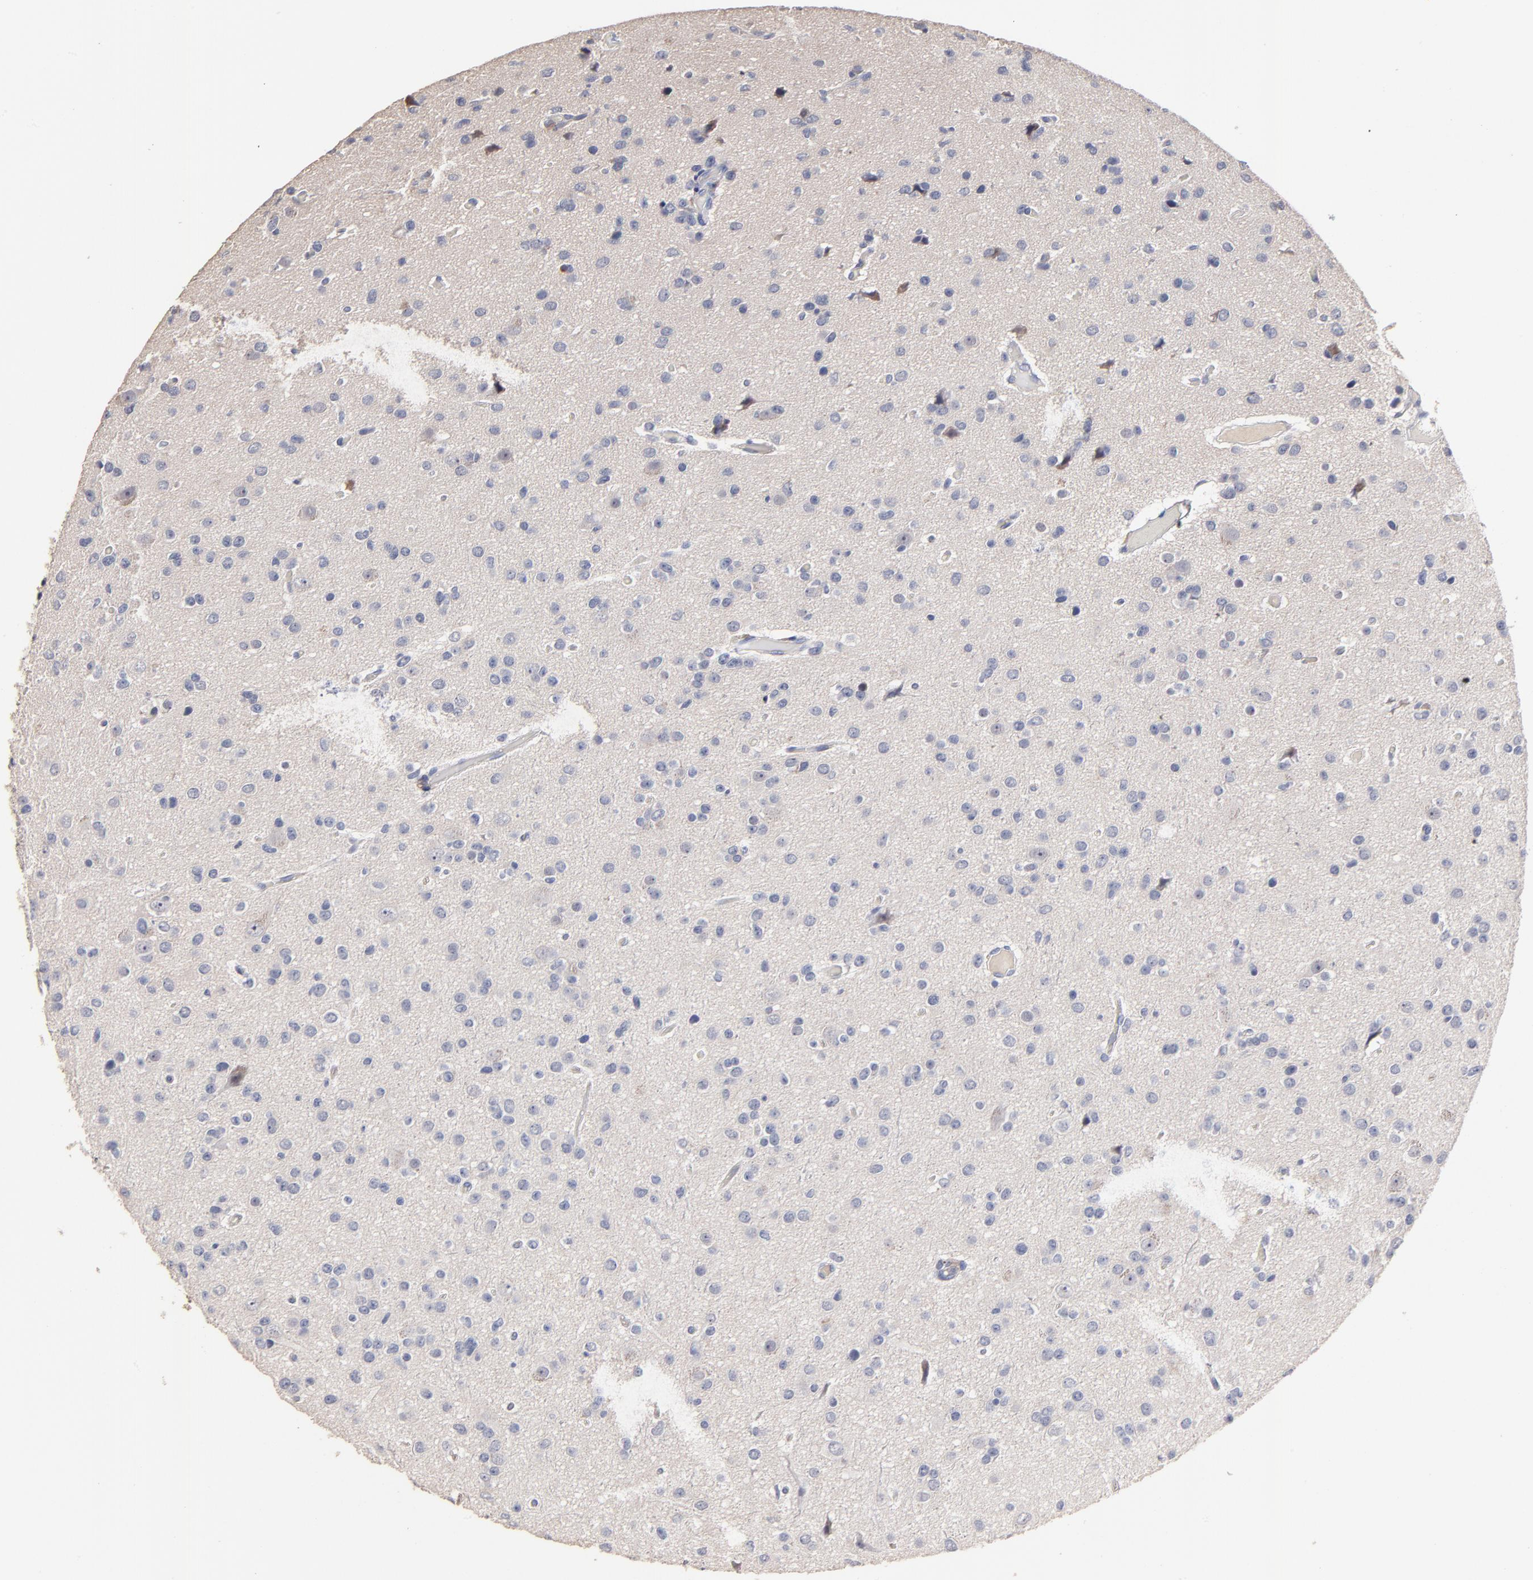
{"staining": {"intensity": "negative", "quantity": "none", "location": "none"}, "tissue": "glioma", "cell_type": "Tumor cells", "image_type": "cancer", "snomed": [{"axis": "morphology", "description": "Glioma, malignant, Low grade"}, {"axis": "topography", "description": "Brain"}], "caption": "Immunohistochemistry (IHC) of malignant low-grade glioma displays no expression in tumor cells.", "gene": "TRAT1", "patient": {"sex": "male", "age": 42}}